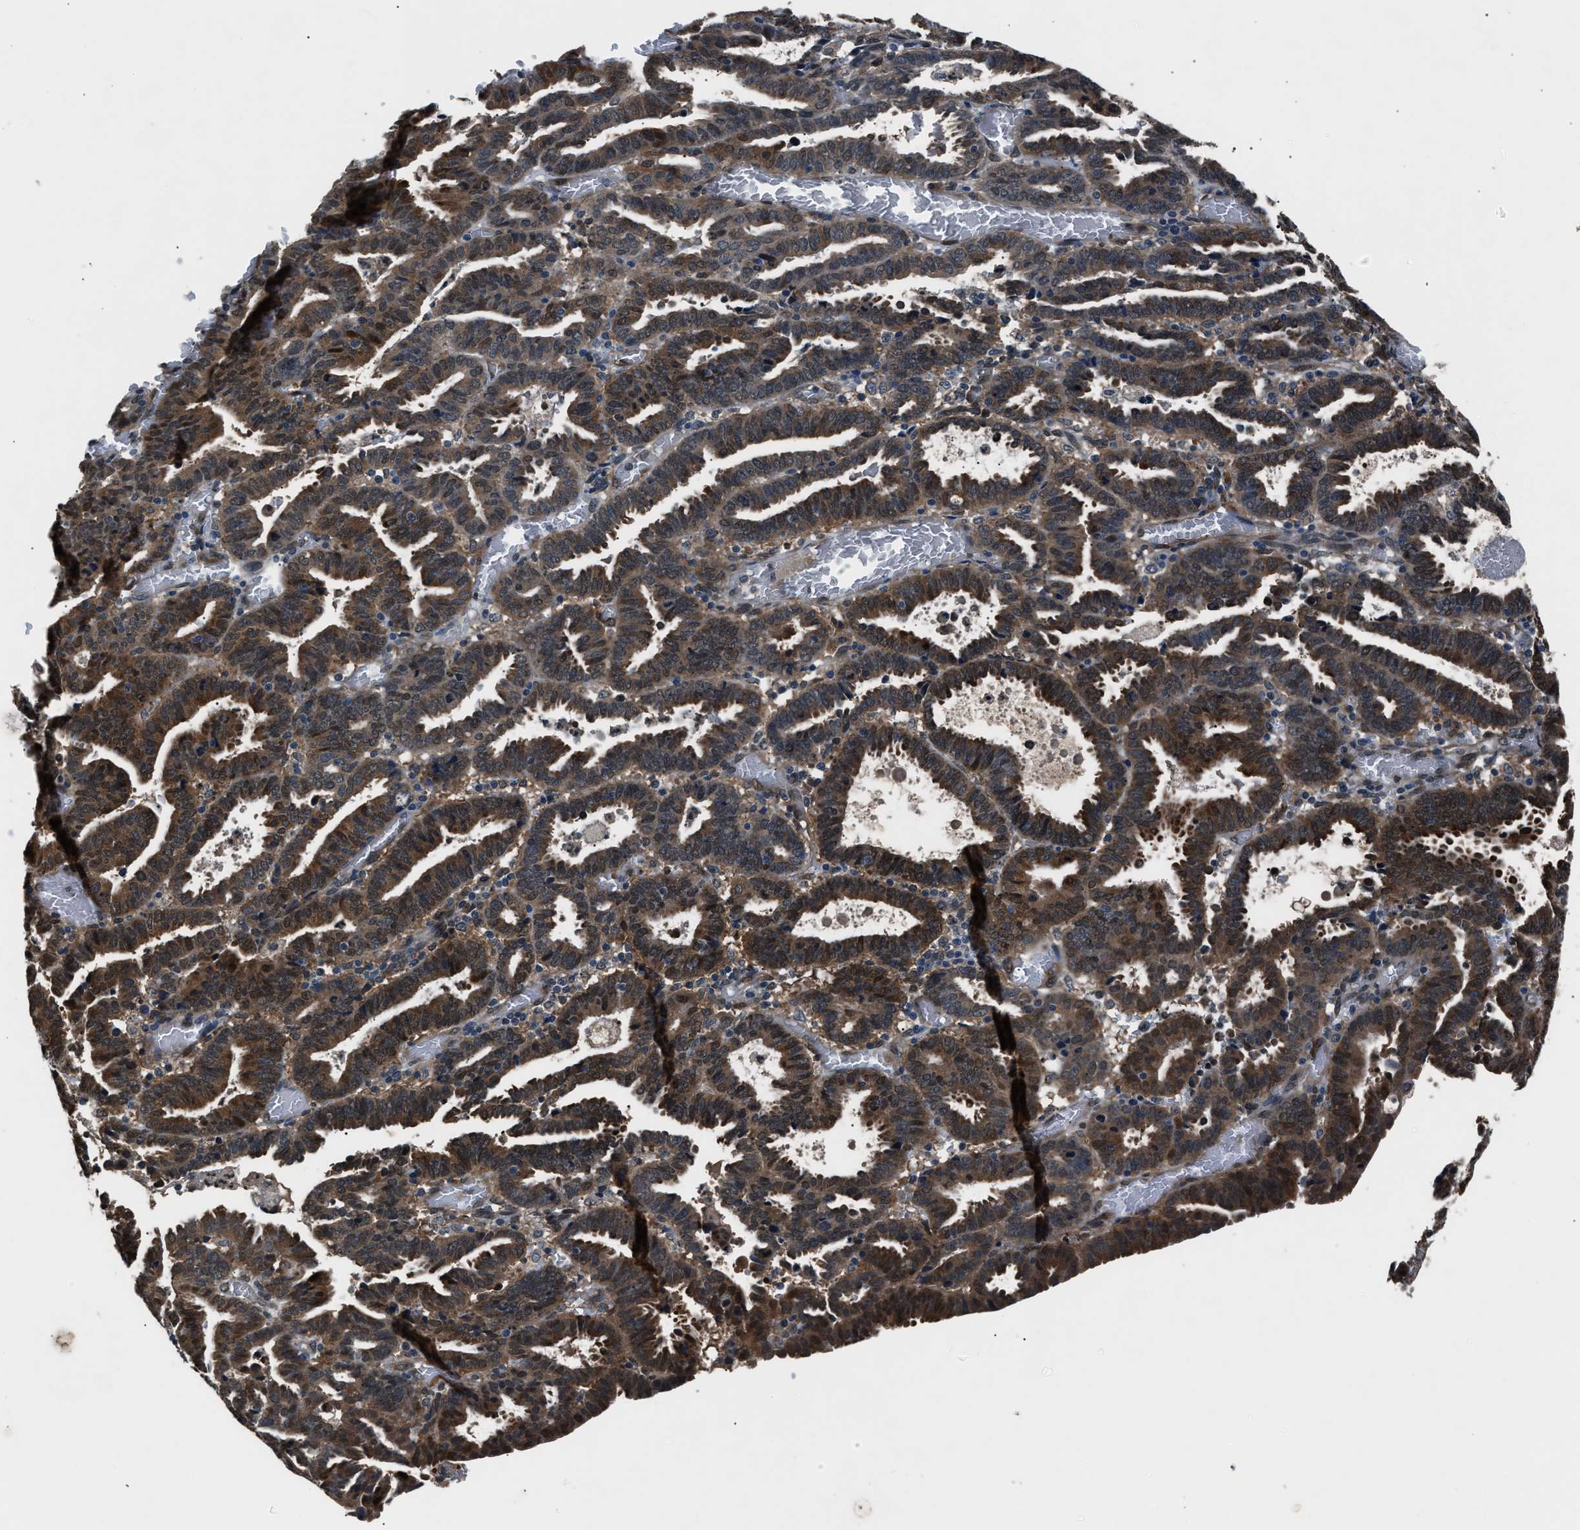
{"staining": {"intensity": "moderate", "quantity": ">75%", "location": "cytoplasmic/membranous,nuclear"}, "tissue": "endometrial cancer", "cell_type": "Tumor cells", "image_type": "cancer", "snomed": [{"axis": "morphology", "description": "Adenocarcinoma, NOS"}, {"axis": "topography", "description": "Uterus"}], "caption": "Protein expression analysis of human endometrial adenocarcinoma reveals moderate cytoplasmic/membranous and nuclear expression in approximately >75% of tumor cells. (DAB (3,3'-diaminobenzidine) = brown stain, brightfield microscopy at high magnification).", "gene": "TP53I3", "patient": {"sex": "female", "age": 83}}